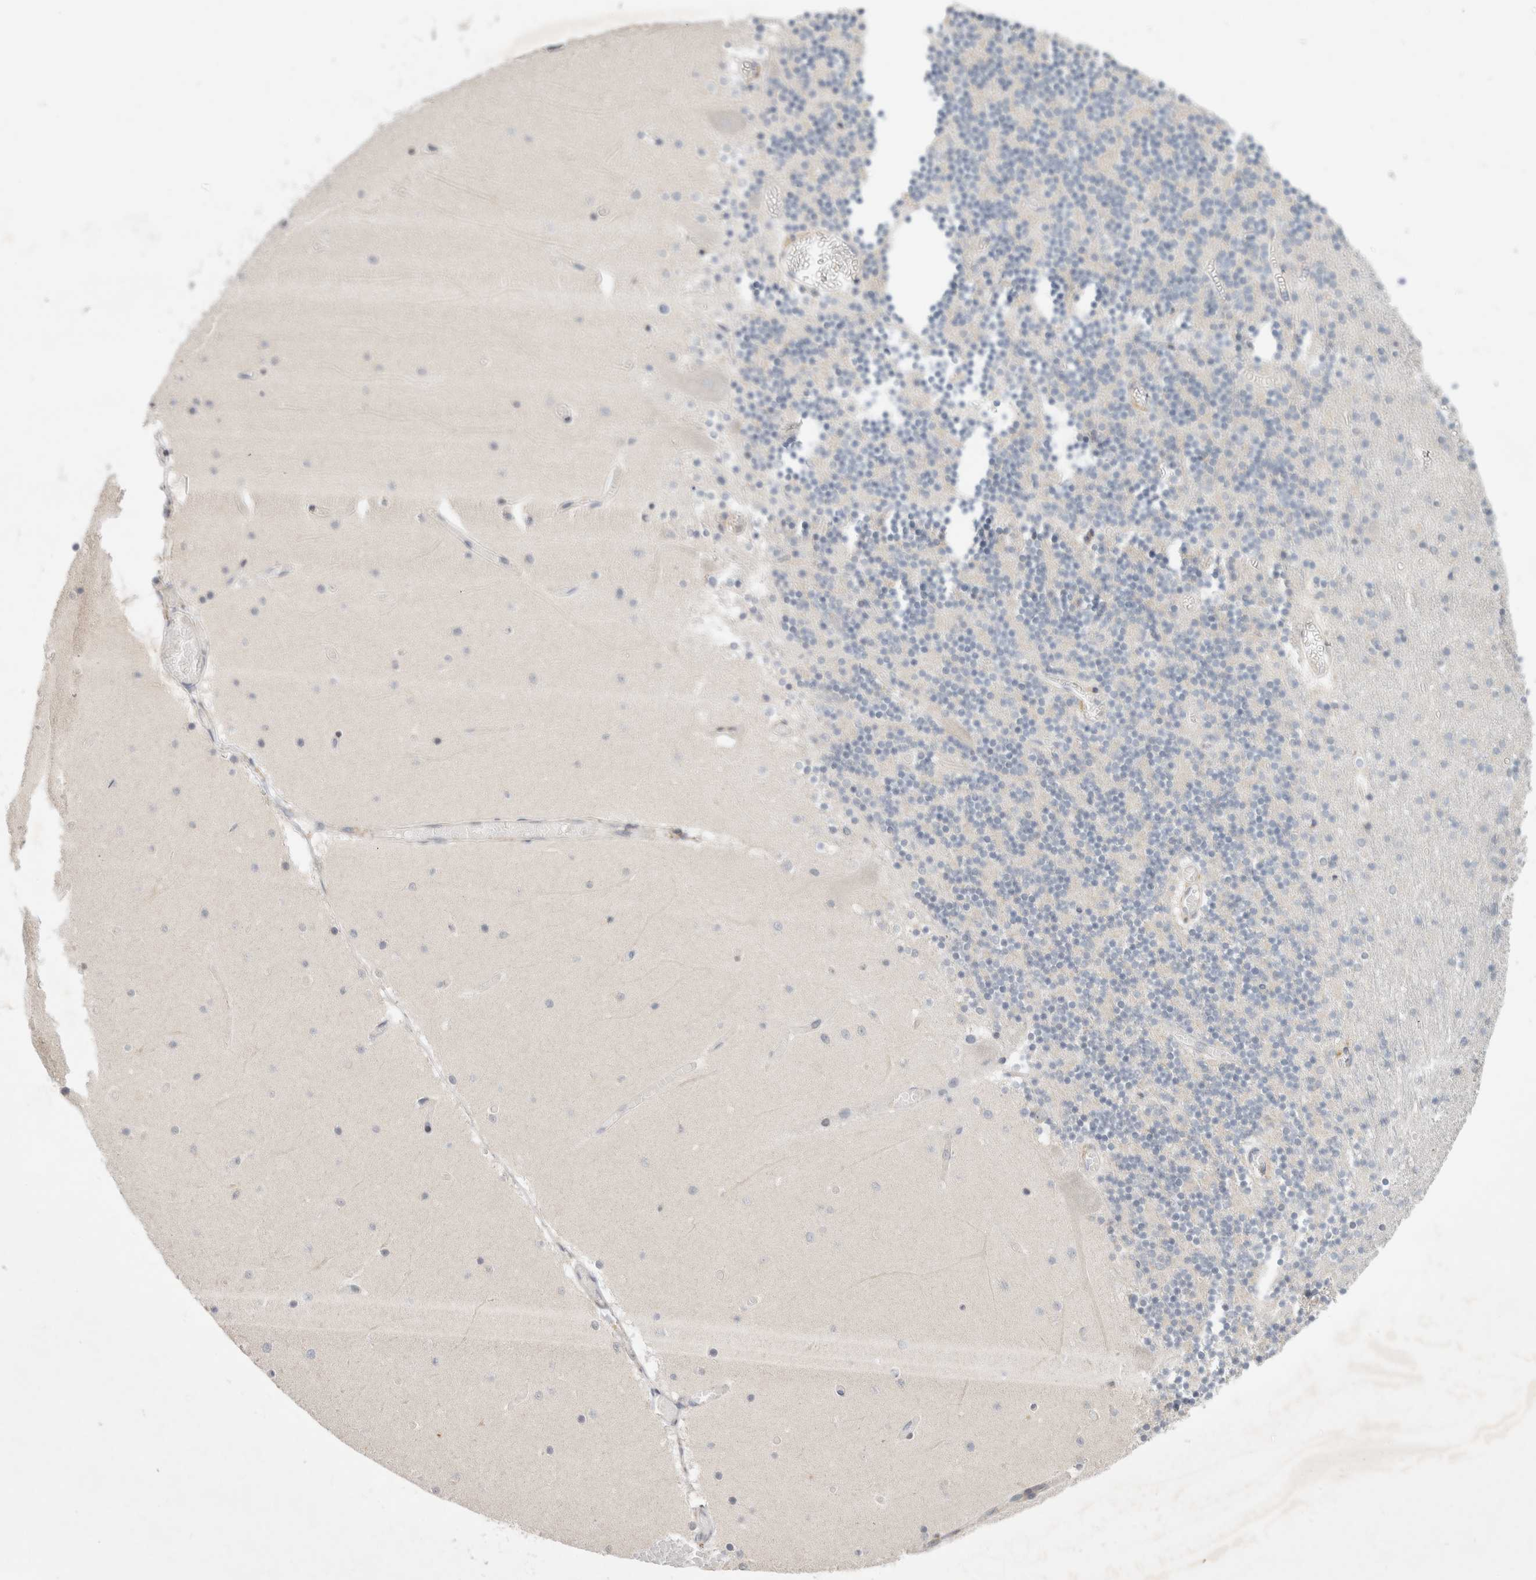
{"staining": {"intensity": "weak", "quantity": "<25%", "location": "cytoplasmic/membranous"}, "tissue": "cerebellum", "cell_type": "Cells in granular layer", "image_type": "normal", "snomed": [{"axis": "morphology", "description": "Normal tissue, NOS"}, {"axis": "topography", "description": "Cerebellum"}], "caption": "An immunohistochemistry photomicrograph of unremarkable cerebellum is shown. There is no staining in cells in granular layer of cerebellum.", "gene": "NEDD4L", "patient": {"sex": "female", "age": 28}}